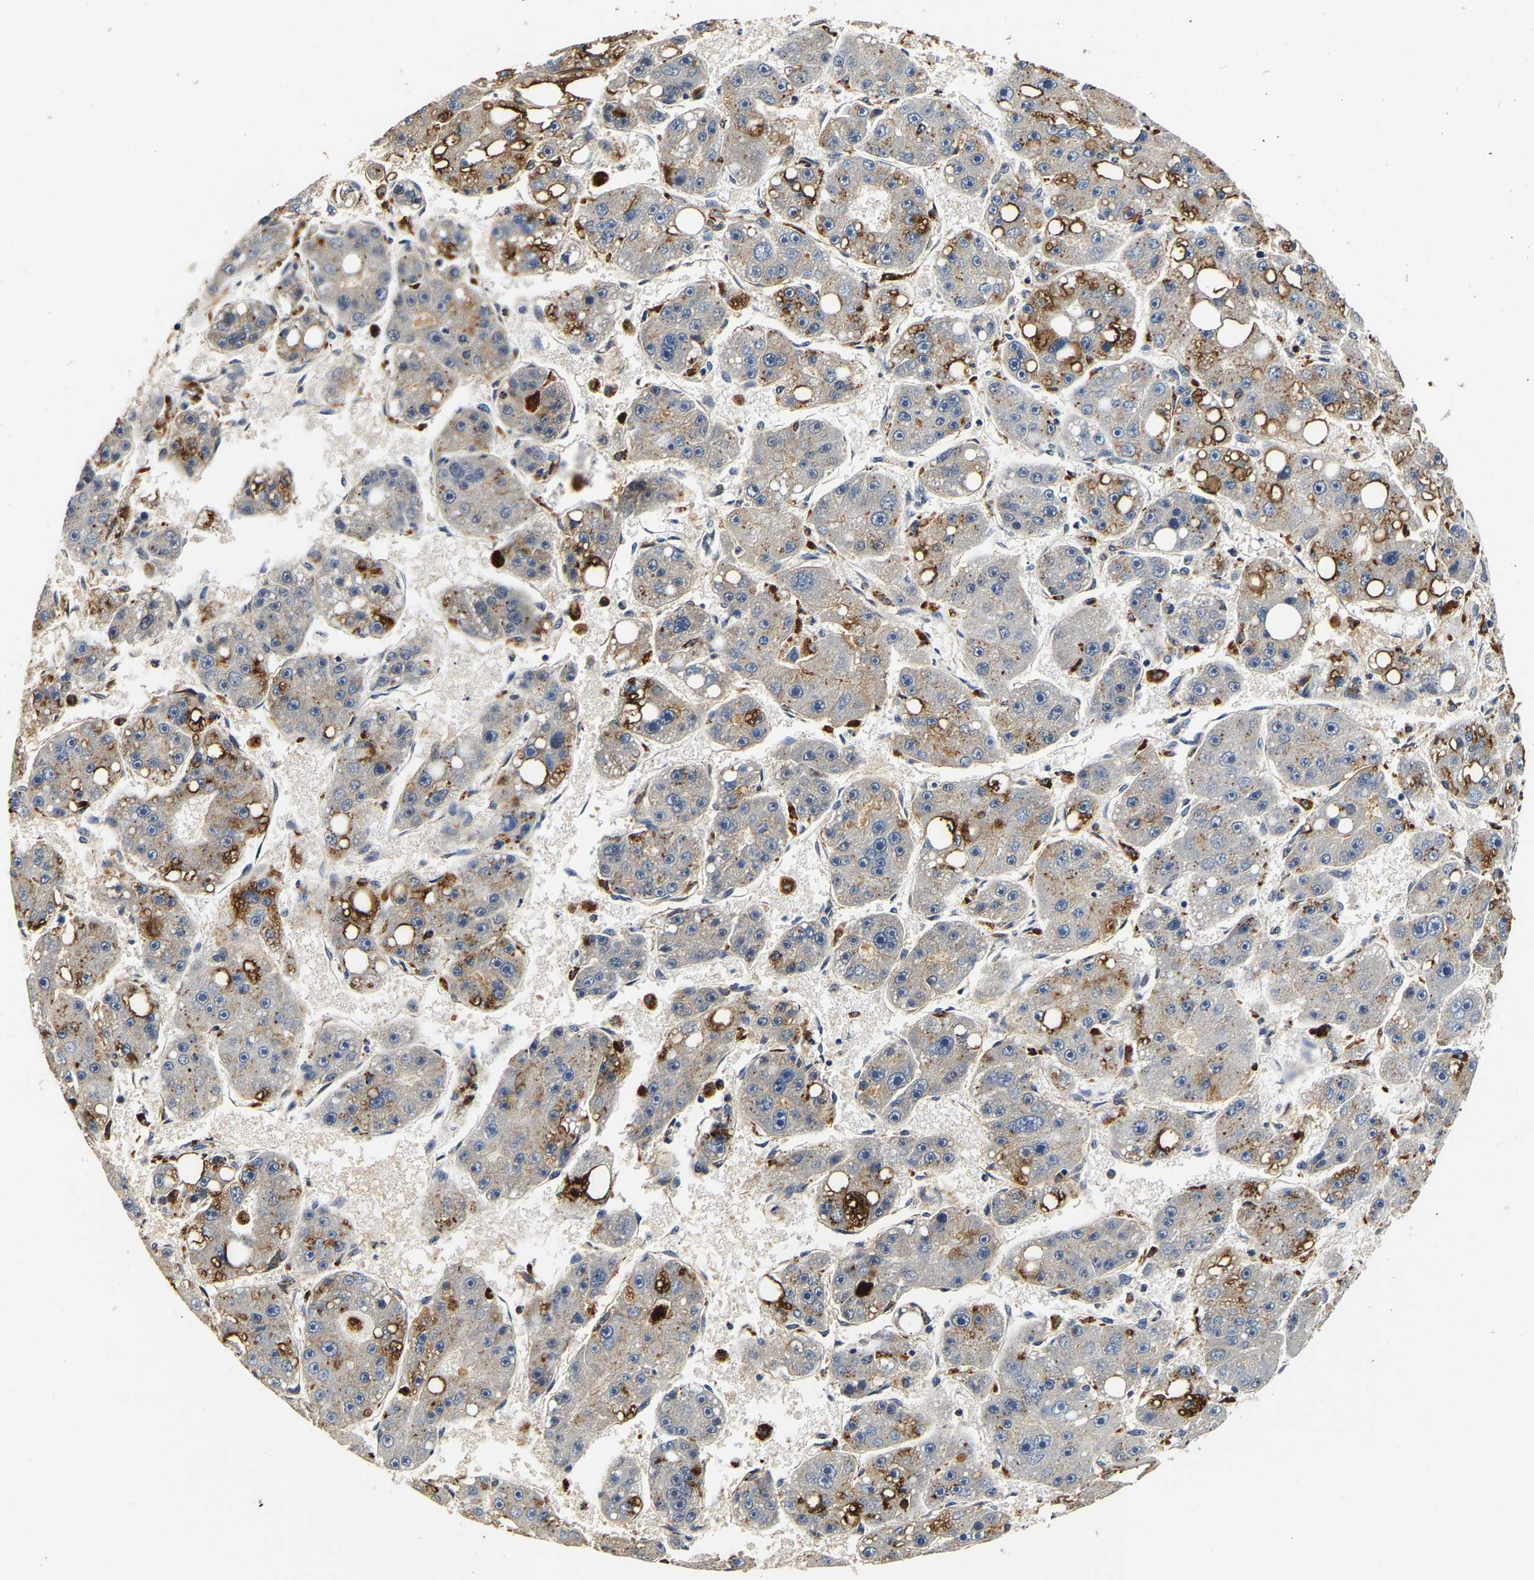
{"staining": {"intensity": "moderate", "quantity": "25%-75%", "location": "cytoplasmic/membranous"}, "tissue": "liver cancer", "cell_type": "Tumor cells", "image_type": "cancer", "snomed": [{"axis": "morphology", "description": "Carcinoma, Hepatocellular, NOS"}, {"axis": "topography", "description": "Liver"}], "caption": "Human liver hepatocellular carcinoma stained for a protein (brown) demonstrates moderate cytoplasmic/membranous positive positivity in approximately 25%-75% of tumor cells.", "gene": "SMU1", "patient": {"sex": "female", "age": 61}}